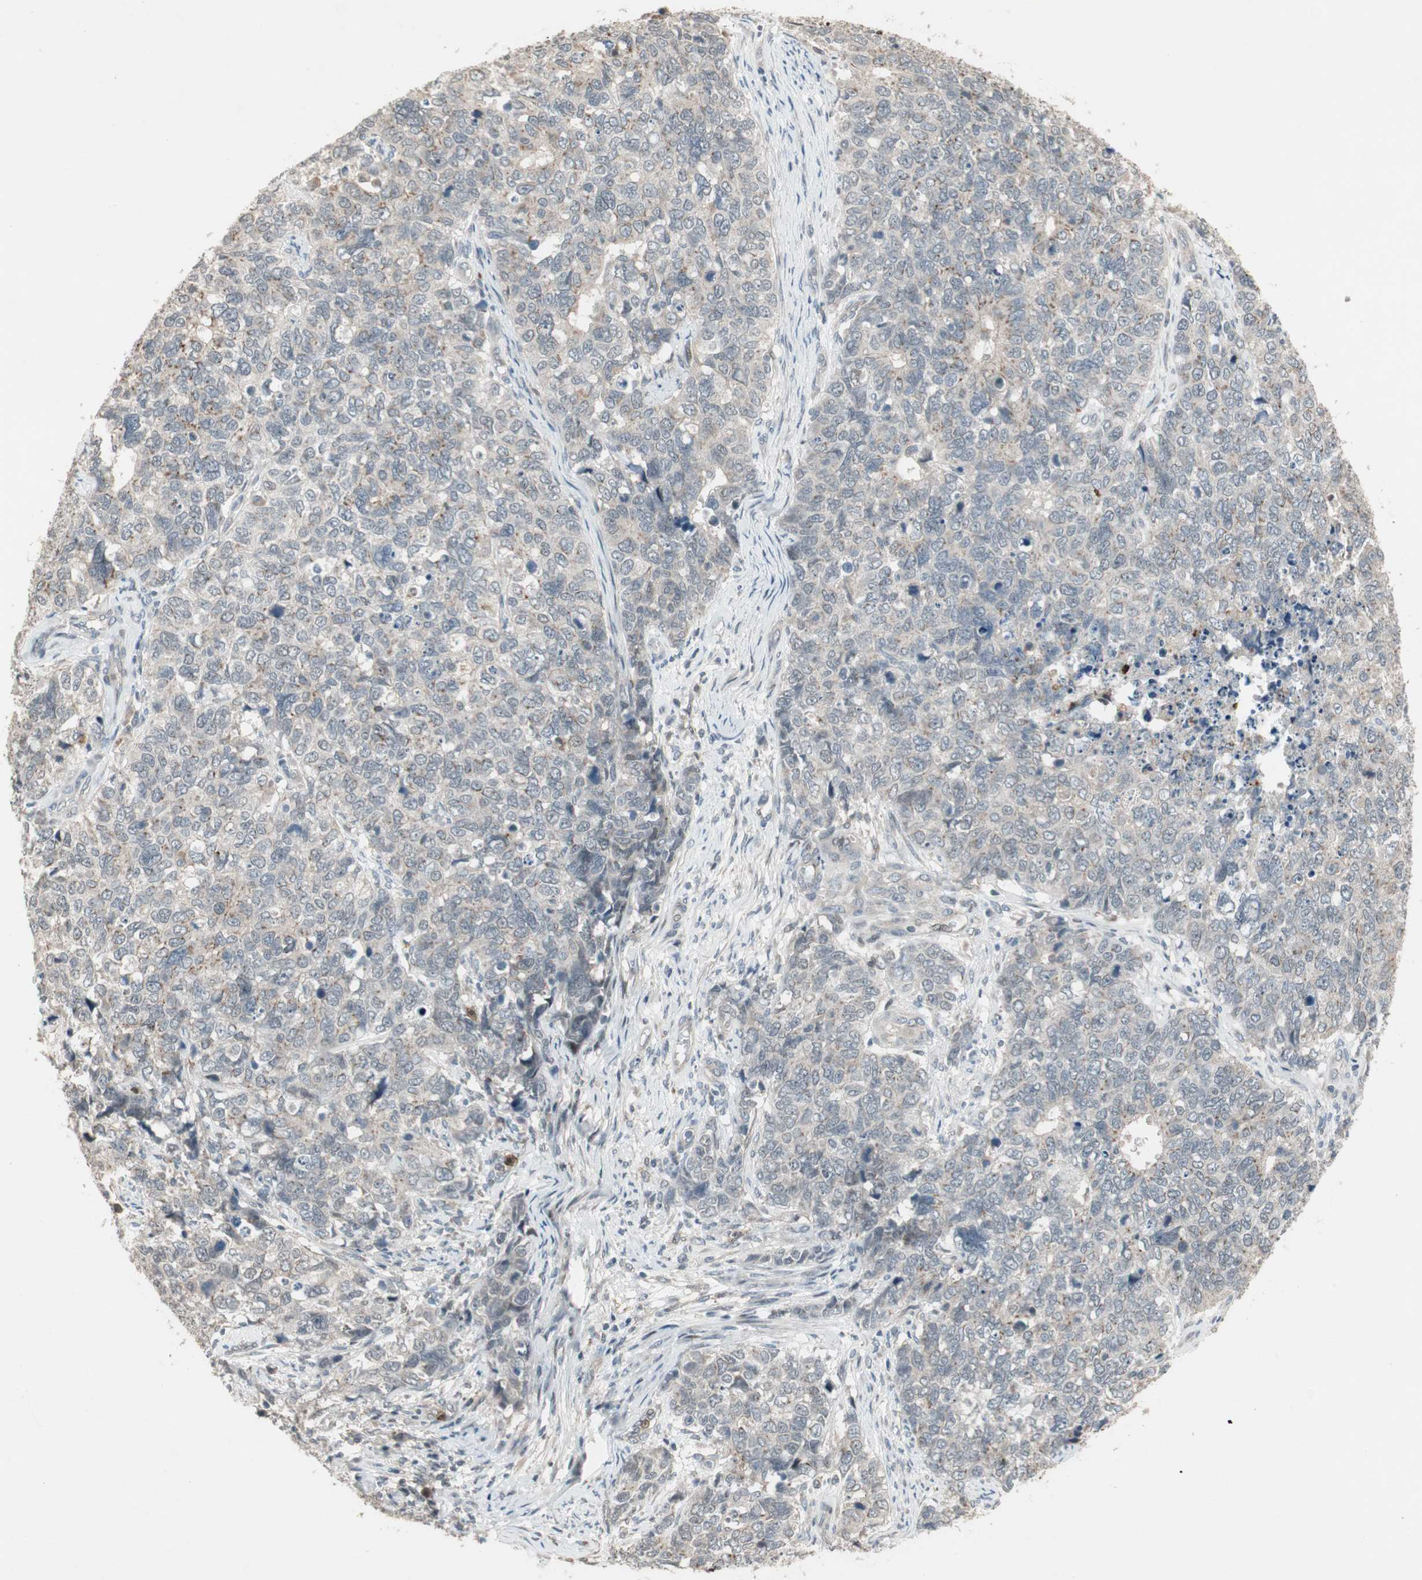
{"staining": {"intensity": "weak", "quantity": "<25%", "location": "cytoplasmic/membranous"}, "tissue": "cervical cancer", "cell_type": "Tumor cells", "image_type": "cancer", "snomed": [{"axis": "morphology", "description": "Squamous cell carcinoma, NOS"}, {"axis": "topography", "description": "Cervix"}], "caption": "There is no significant staining in tumor cells of squamous cell carcinoma (cervical). (Brightfield microscopy of DAB immunohistochemistry at high magnification).", "gene": "SNX4", "patient": {"sex": "female", "age": 63}}